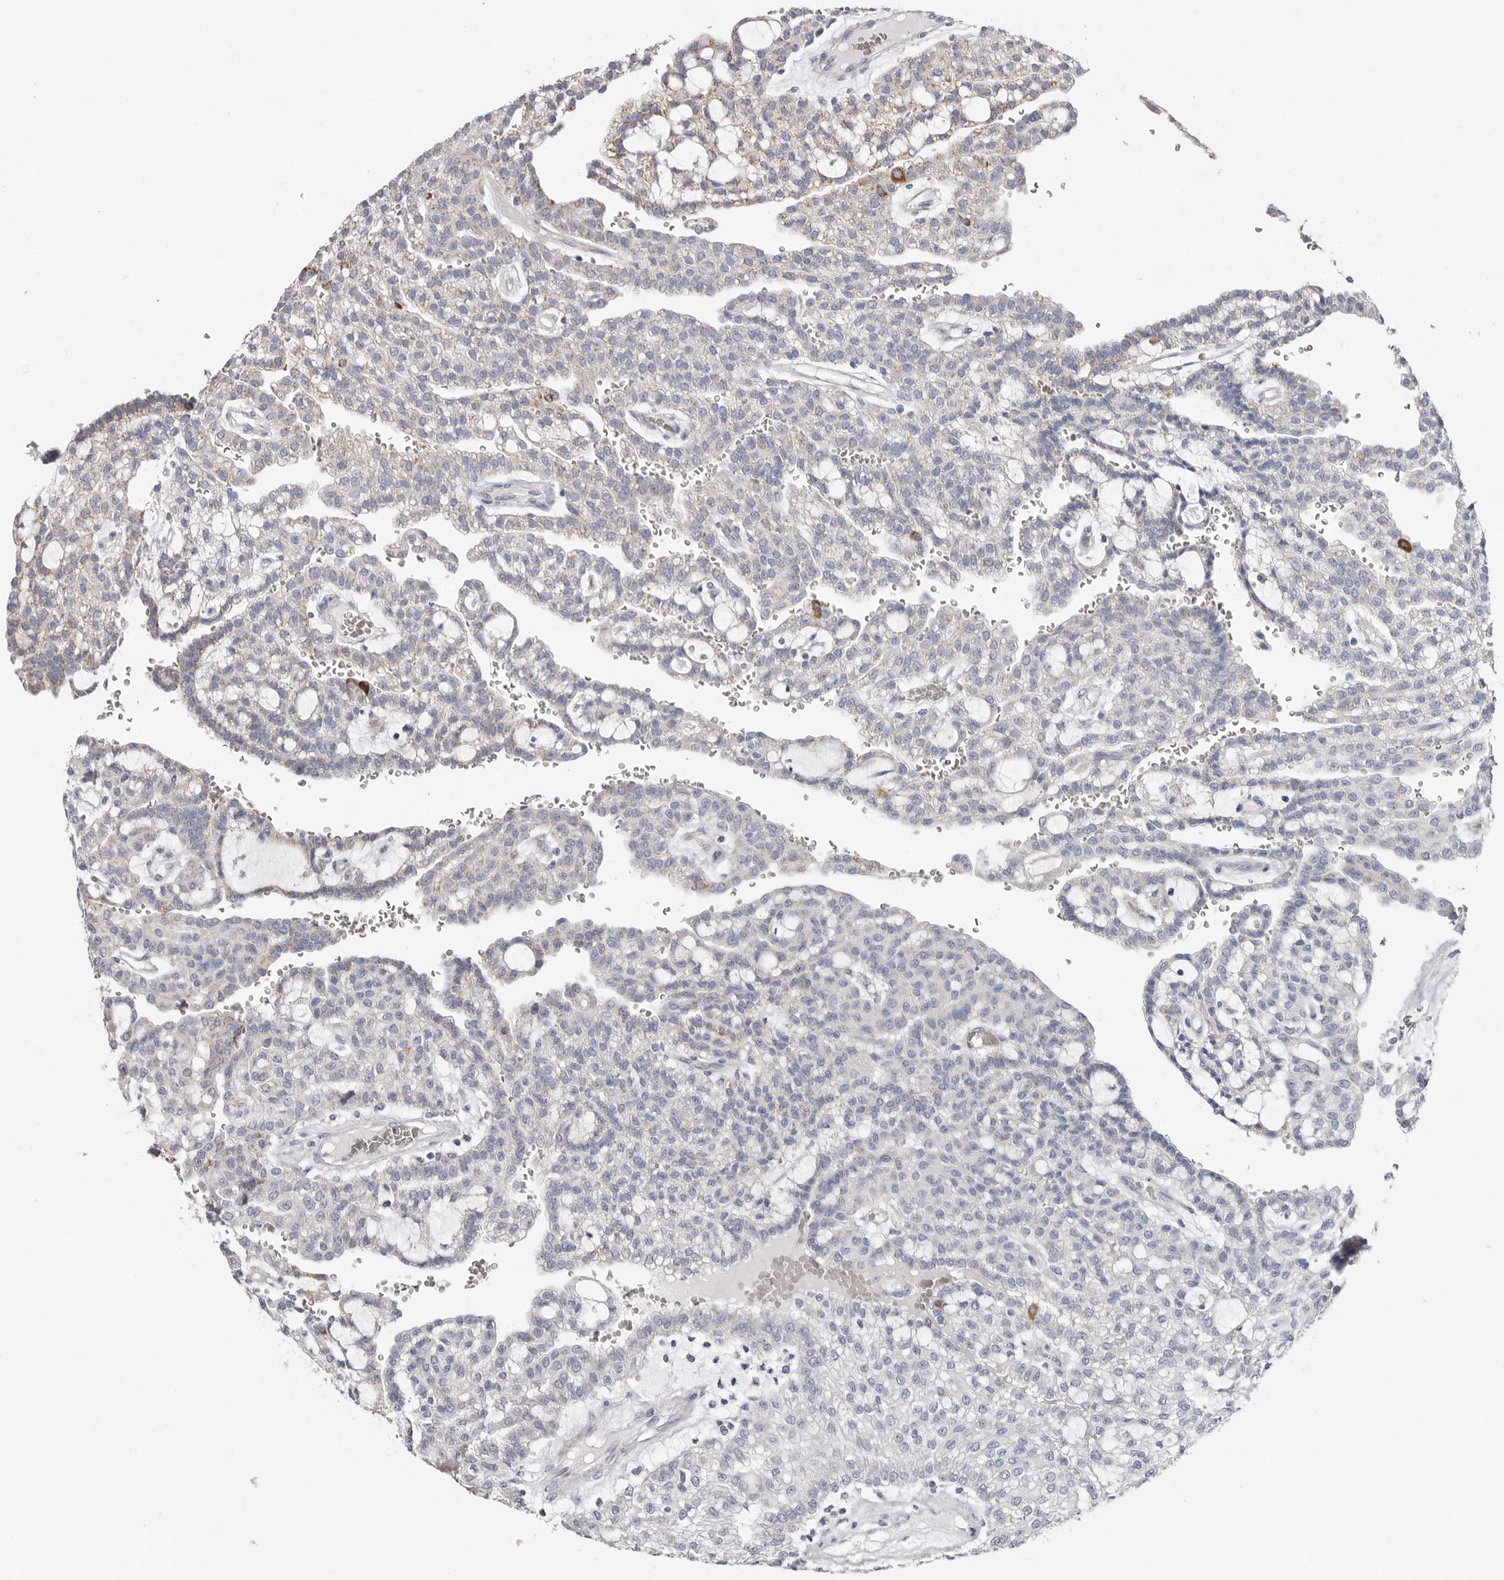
{"staining": {"intensity": "weak", "quantity": "<25%", "location": "cytoplasmic/membranous"}, "tissue": "renal cancer", "cell_type": "Tumor cells", "image_type": "cancer", "snomed": [{"axis": "morphology", "description": "Adenocarcinoma, NOS"}, {"axis": "topography", "description": "Kidney"}], "caption": "Tumor cells show no significant expression in adenocarcinoma (renal).", "gene": "RSPO2", "patient": {"sex": "male", "age": 63}}